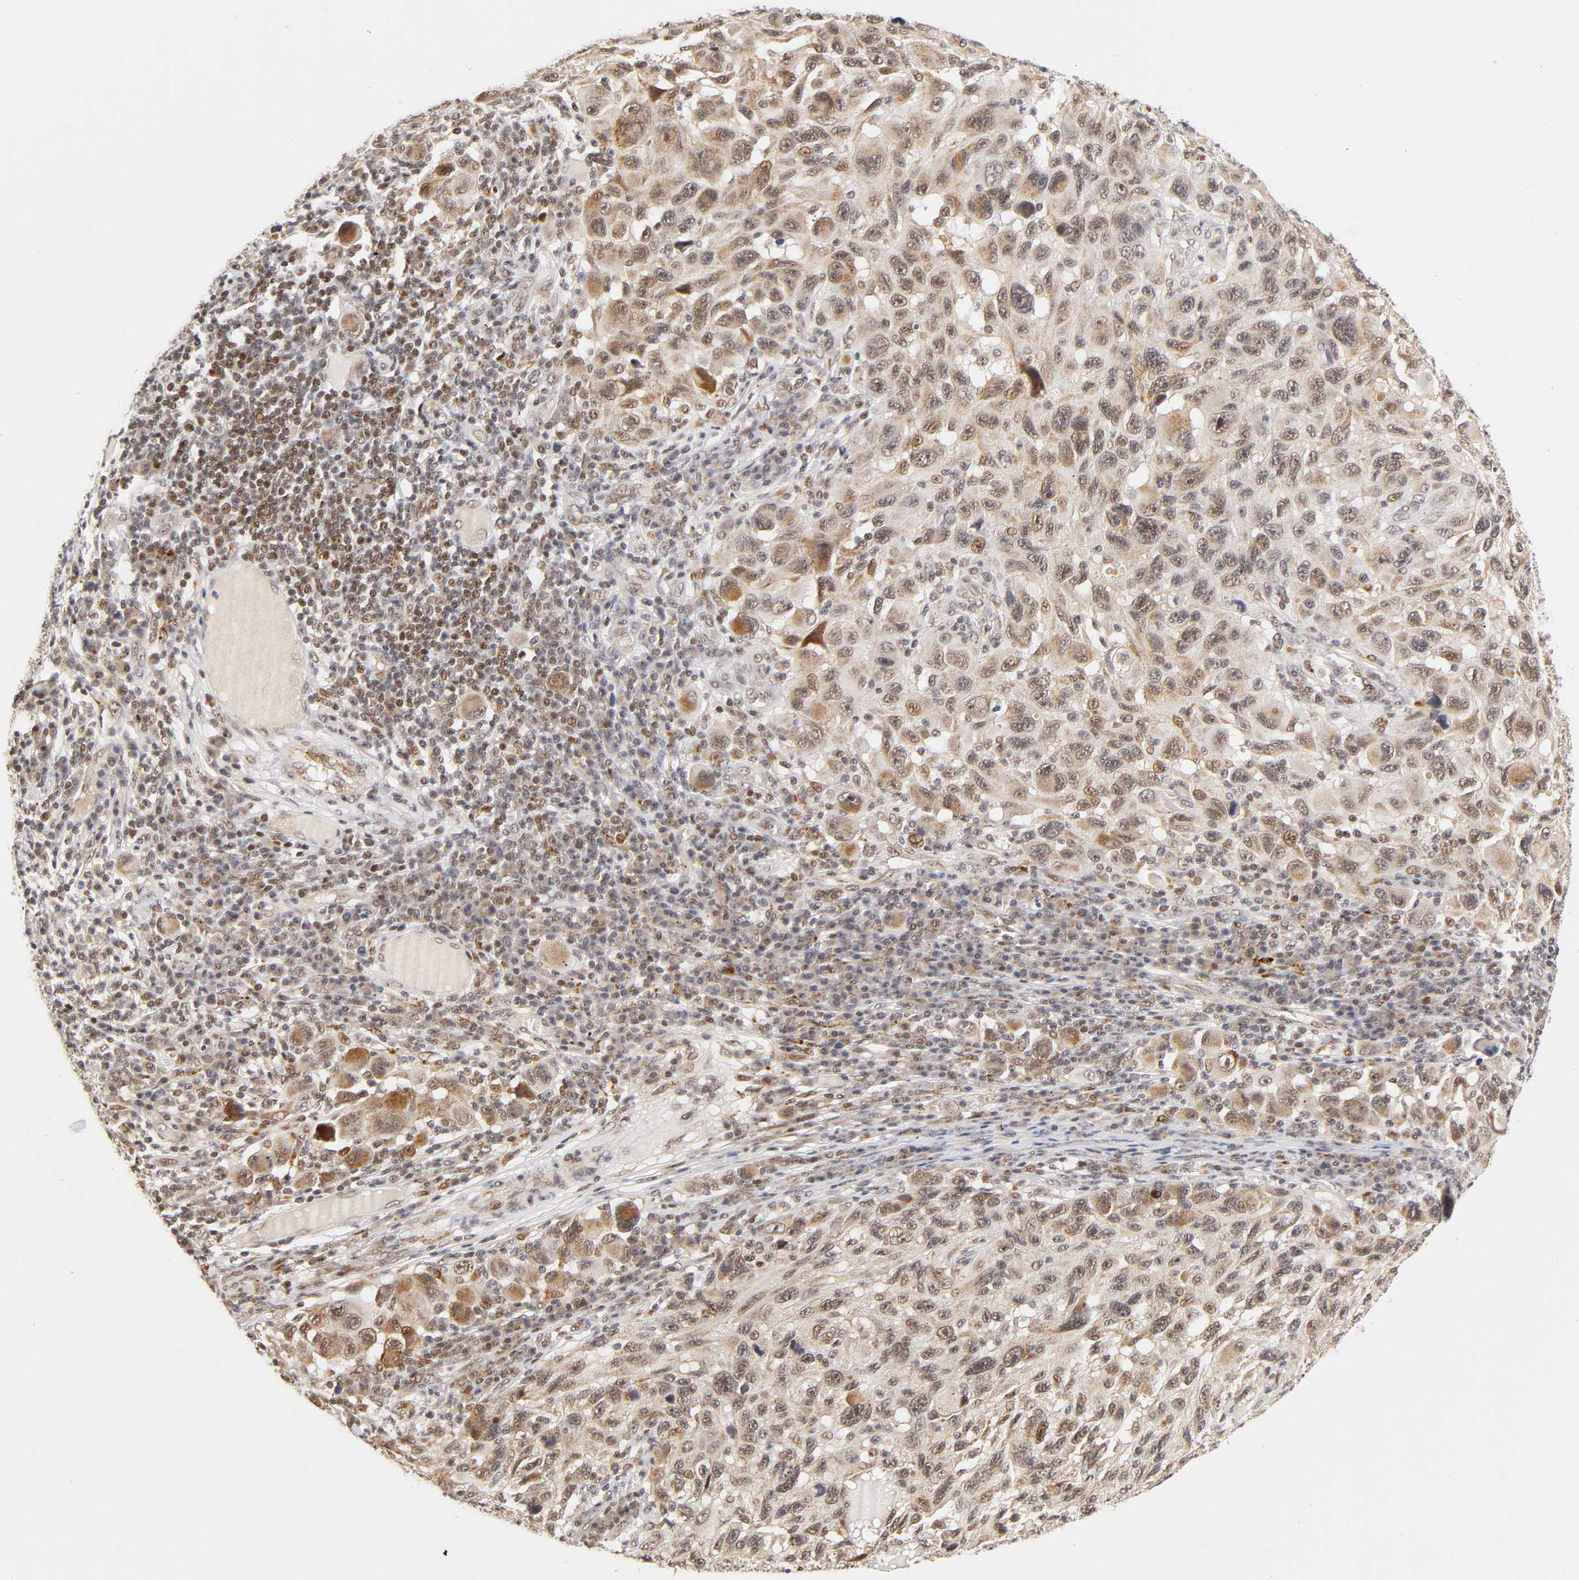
{"staining": {"intensity": "weak", "quantity": "25%-75%", "location": "cytoplasmic/membranous,nuclear"}, "tissue": "melanoma", "cell_type": "Tumor cells", "image_type": "cancer", "snomed": [{"axis": "morphology", "description": "Malignant melanoma, NOS"}, {"axis": "topography", "description": "Skin"}], "caption": "Immunohistochemistry of human melanoma reveals low levels of weak cytoplasmic/membranous and nuclear positivity in about 25%-75% of tumor cells. The protein is shown in brown color, while the nuclei are stained blue.", "gene": "TAF10", "patient": {"sex": "male", "age": 53}}